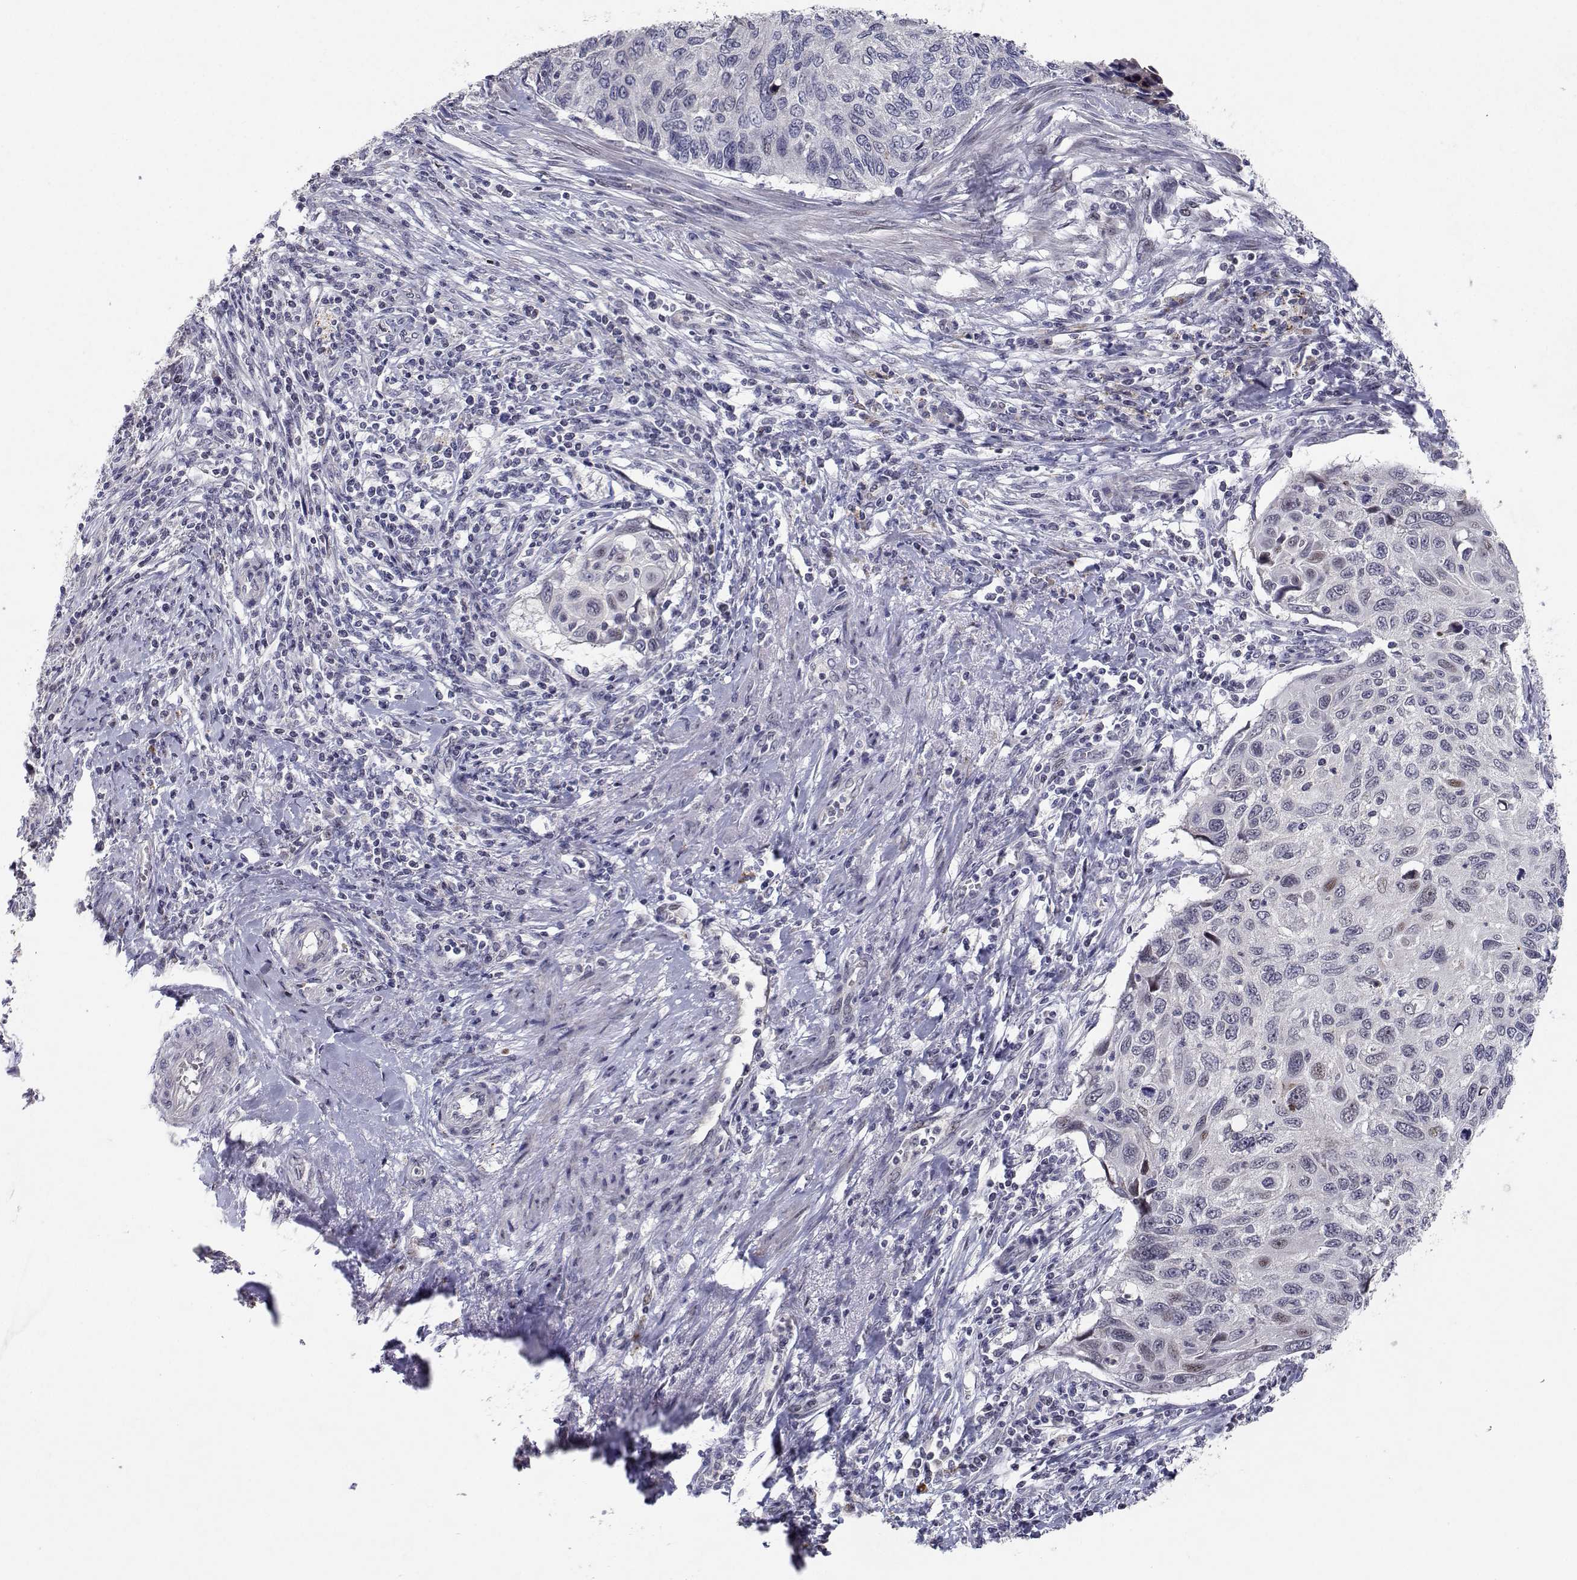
{"staining": {"intensity": "negative", "quantity": "none", "location": "none"}, "tissue": "cervical cancer", "cell_type": "Tumor cells", "image_type": "cancer", "snomed": [{"axis": "morphology", "description": "Squamous cell carcinoma, NOS"}, {"axis": "topography", "description": "Cervix"}], "caption": "DAB immunohistochemical staining of human cervical squamous cell carcinoma demonstrates no significant positivity in tumor cells.", "gene": "RBPJL", "patient": {"sex": "female", "age": 70}}